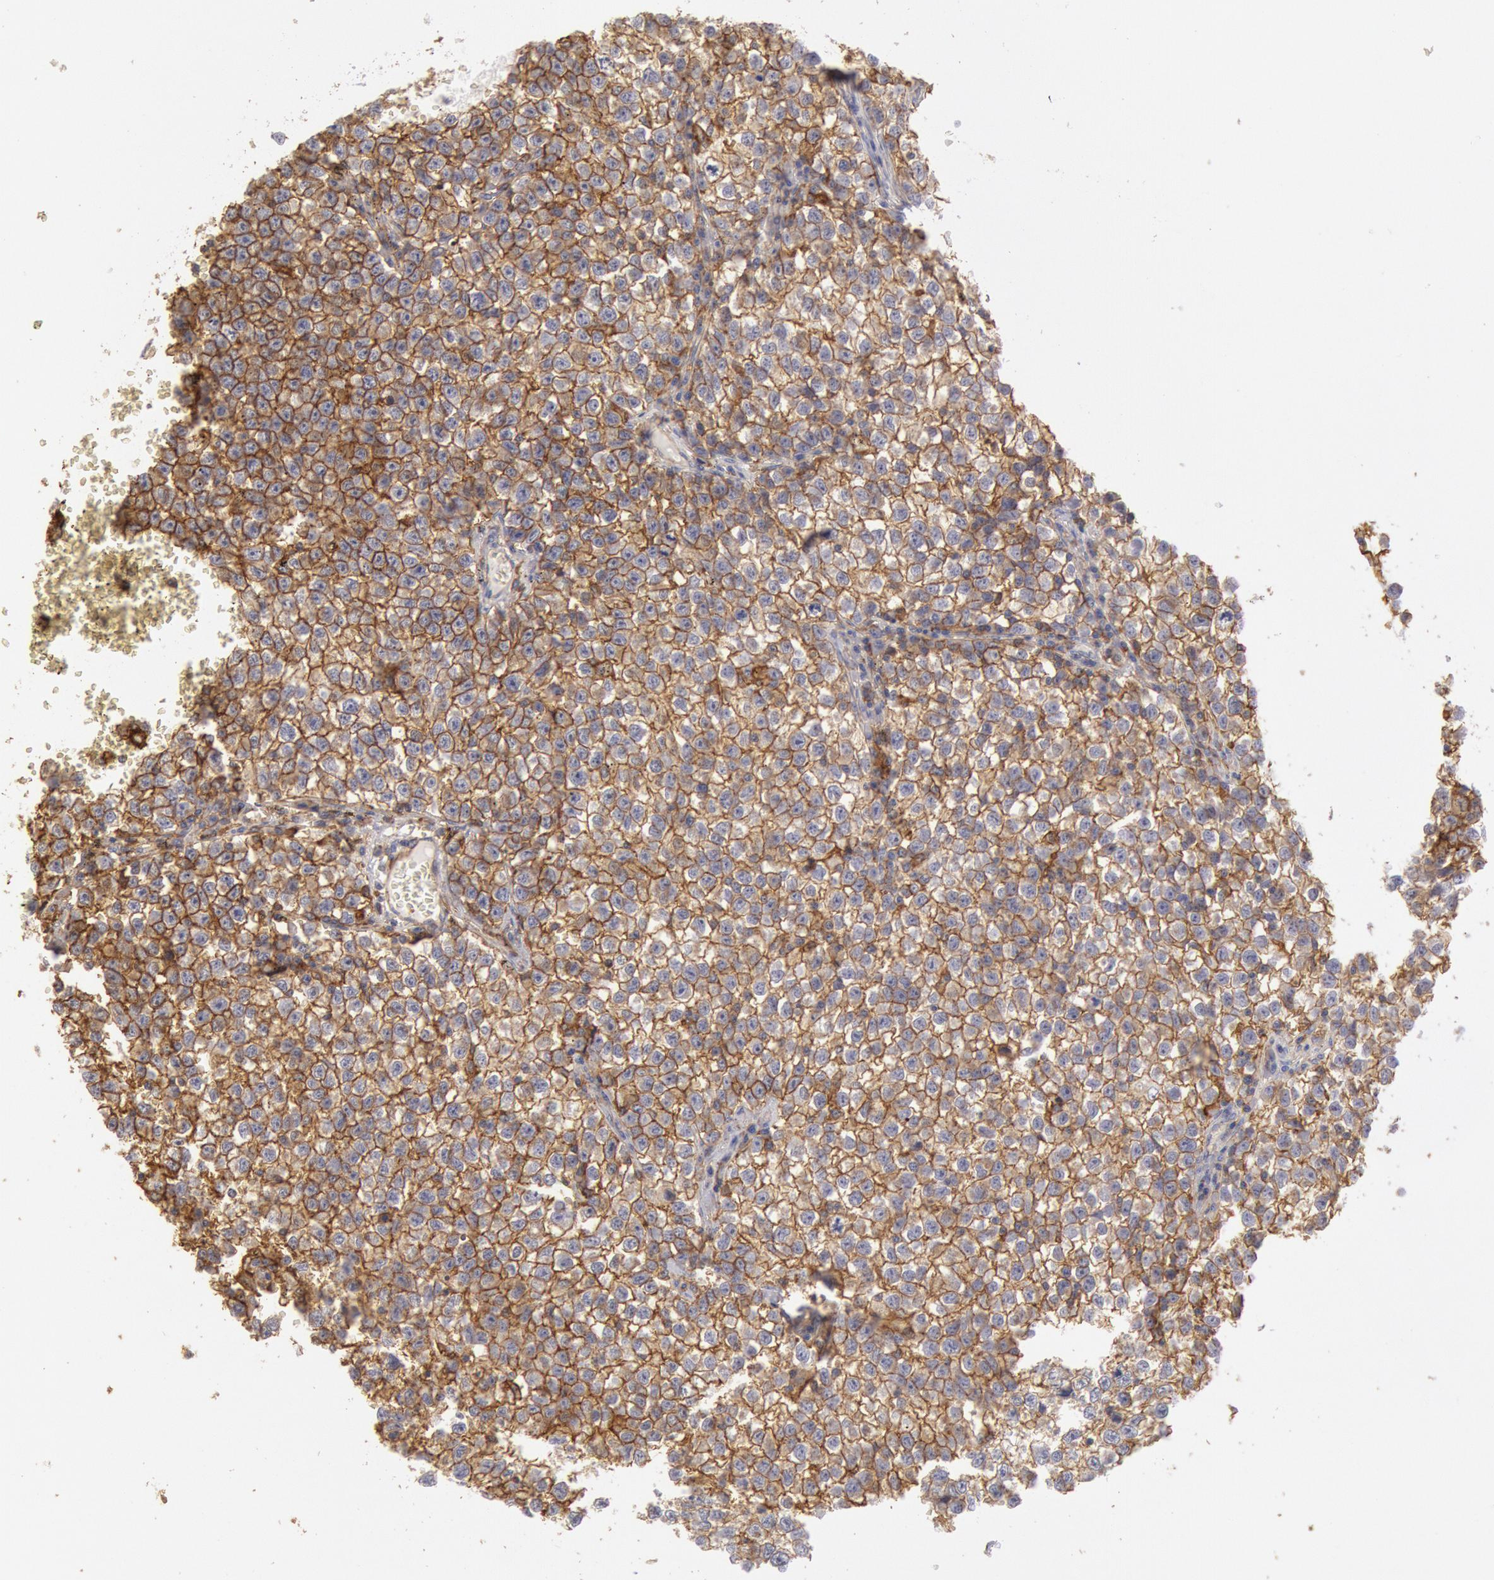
{"staining": {"intensity": "moderate", "quantity": ">75%", "location": "cytoplasmic/membranous"}, "tissue": "testis cancer", "cell_type": "Tumor cells", "image_type": "cancer", "snomed": [{"axis": "morphology", "description": "Seminoma, NOS"}, {"axis": "topography", "description": "Testis"}], "caption": "An immunohistochemistry photomicrograph of tumor tissue is shown. Protein staining in brown shows moderate cytoplasmic/membranous positivity in testis seminoma within tumor cells. (DAB (3,3'-diaminobenzidine) = brown stain, brightfield microscopy at high magnification).", "gene": "SNAP23", "patient": {"sex": "male", "age": 35}}